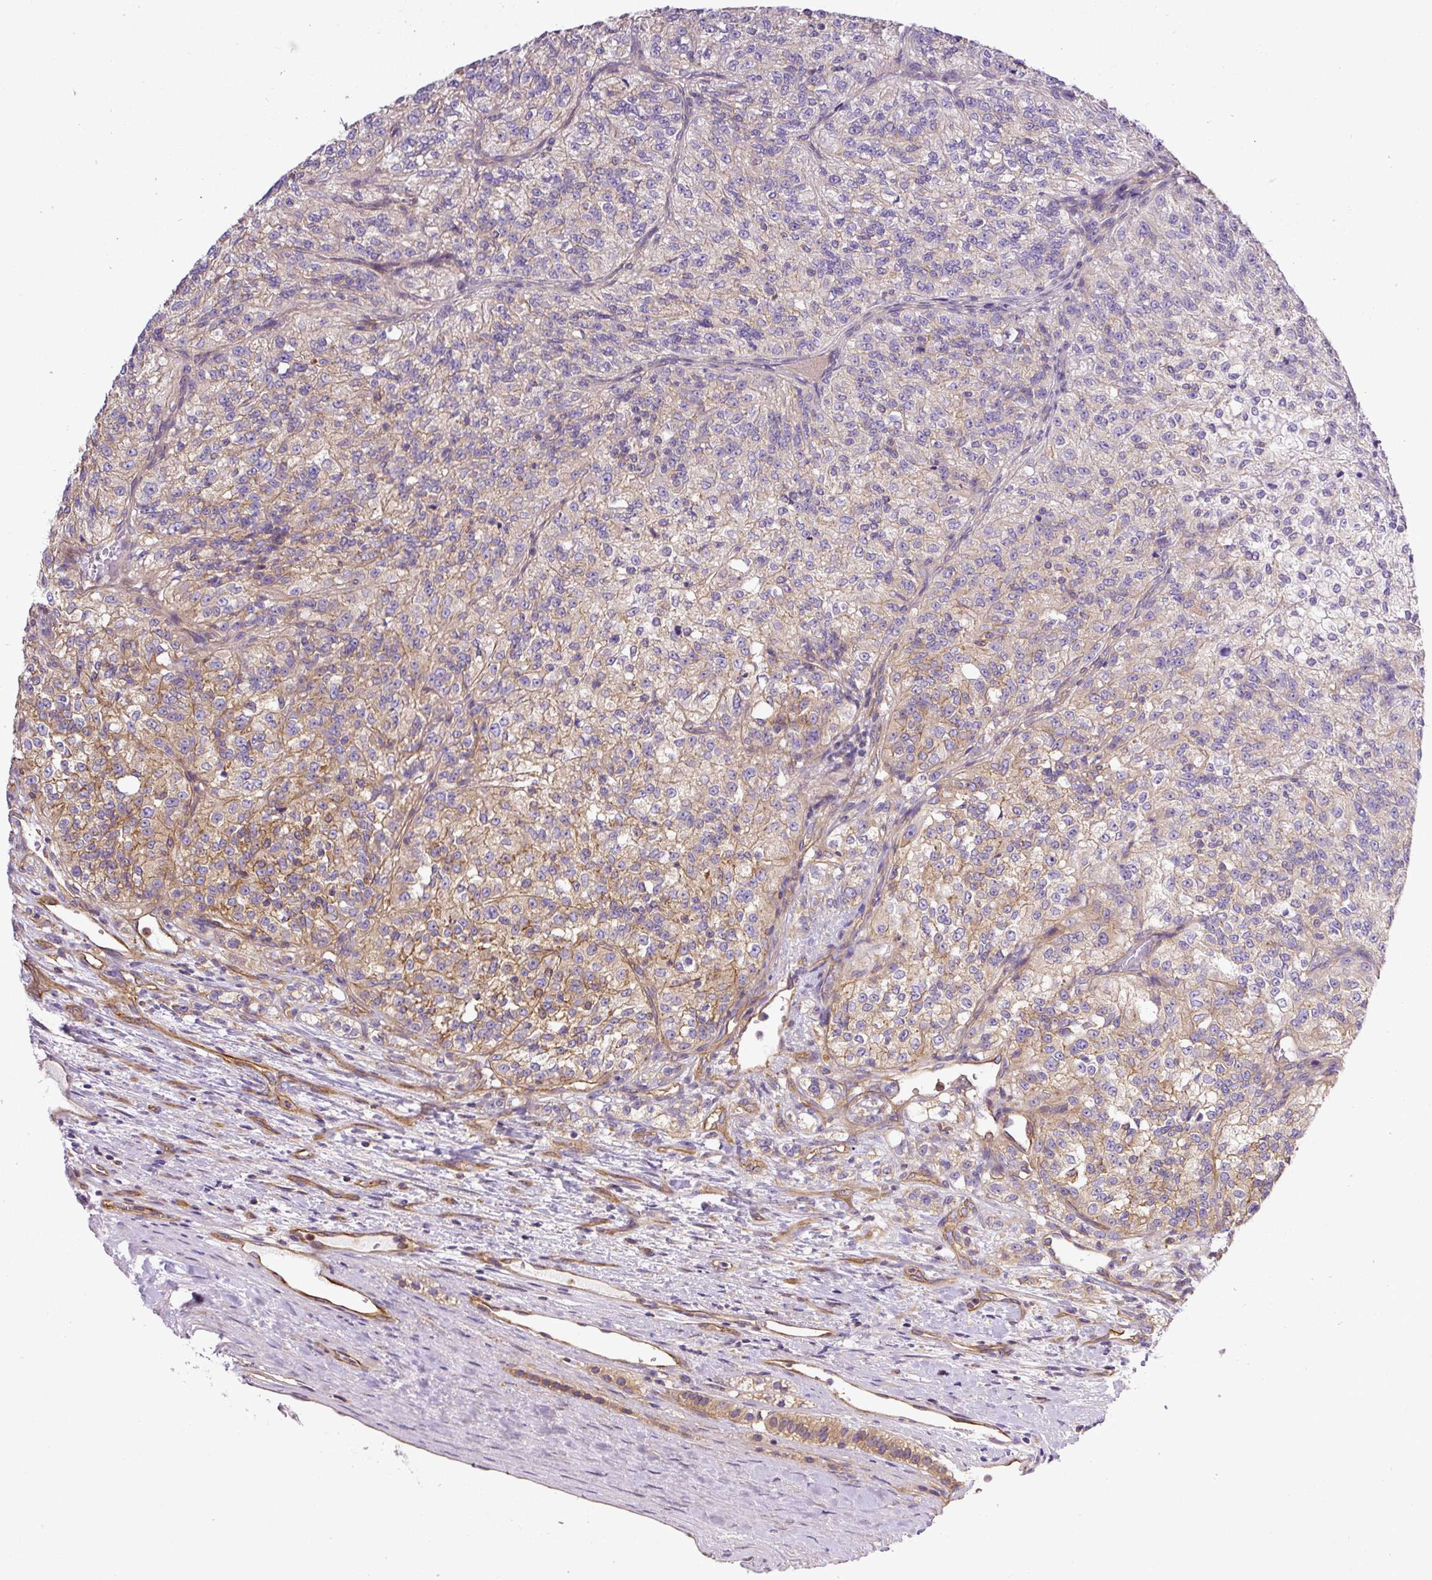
{"staining": {"intensity": "moderate", "quantity": "<25%", "location": "cytoplasmic/membranous"}, "tissue": "renal cancer", "cell_type": "Tumor cells", "image_type": "cancer", "snomed": [{"axis": "morphology", "description": "Adenocarcinoma, NOS"}, {"axis": "topography", "description": "Kidney"}], "caption": "Protein analysis of renal adenocarcinoma tissue reveals moderate cytoplasmic/membranous expression in about <25% of tumor cells.", "gene": "DCTN1", "patient": {"sex": "female", "age": 63}}